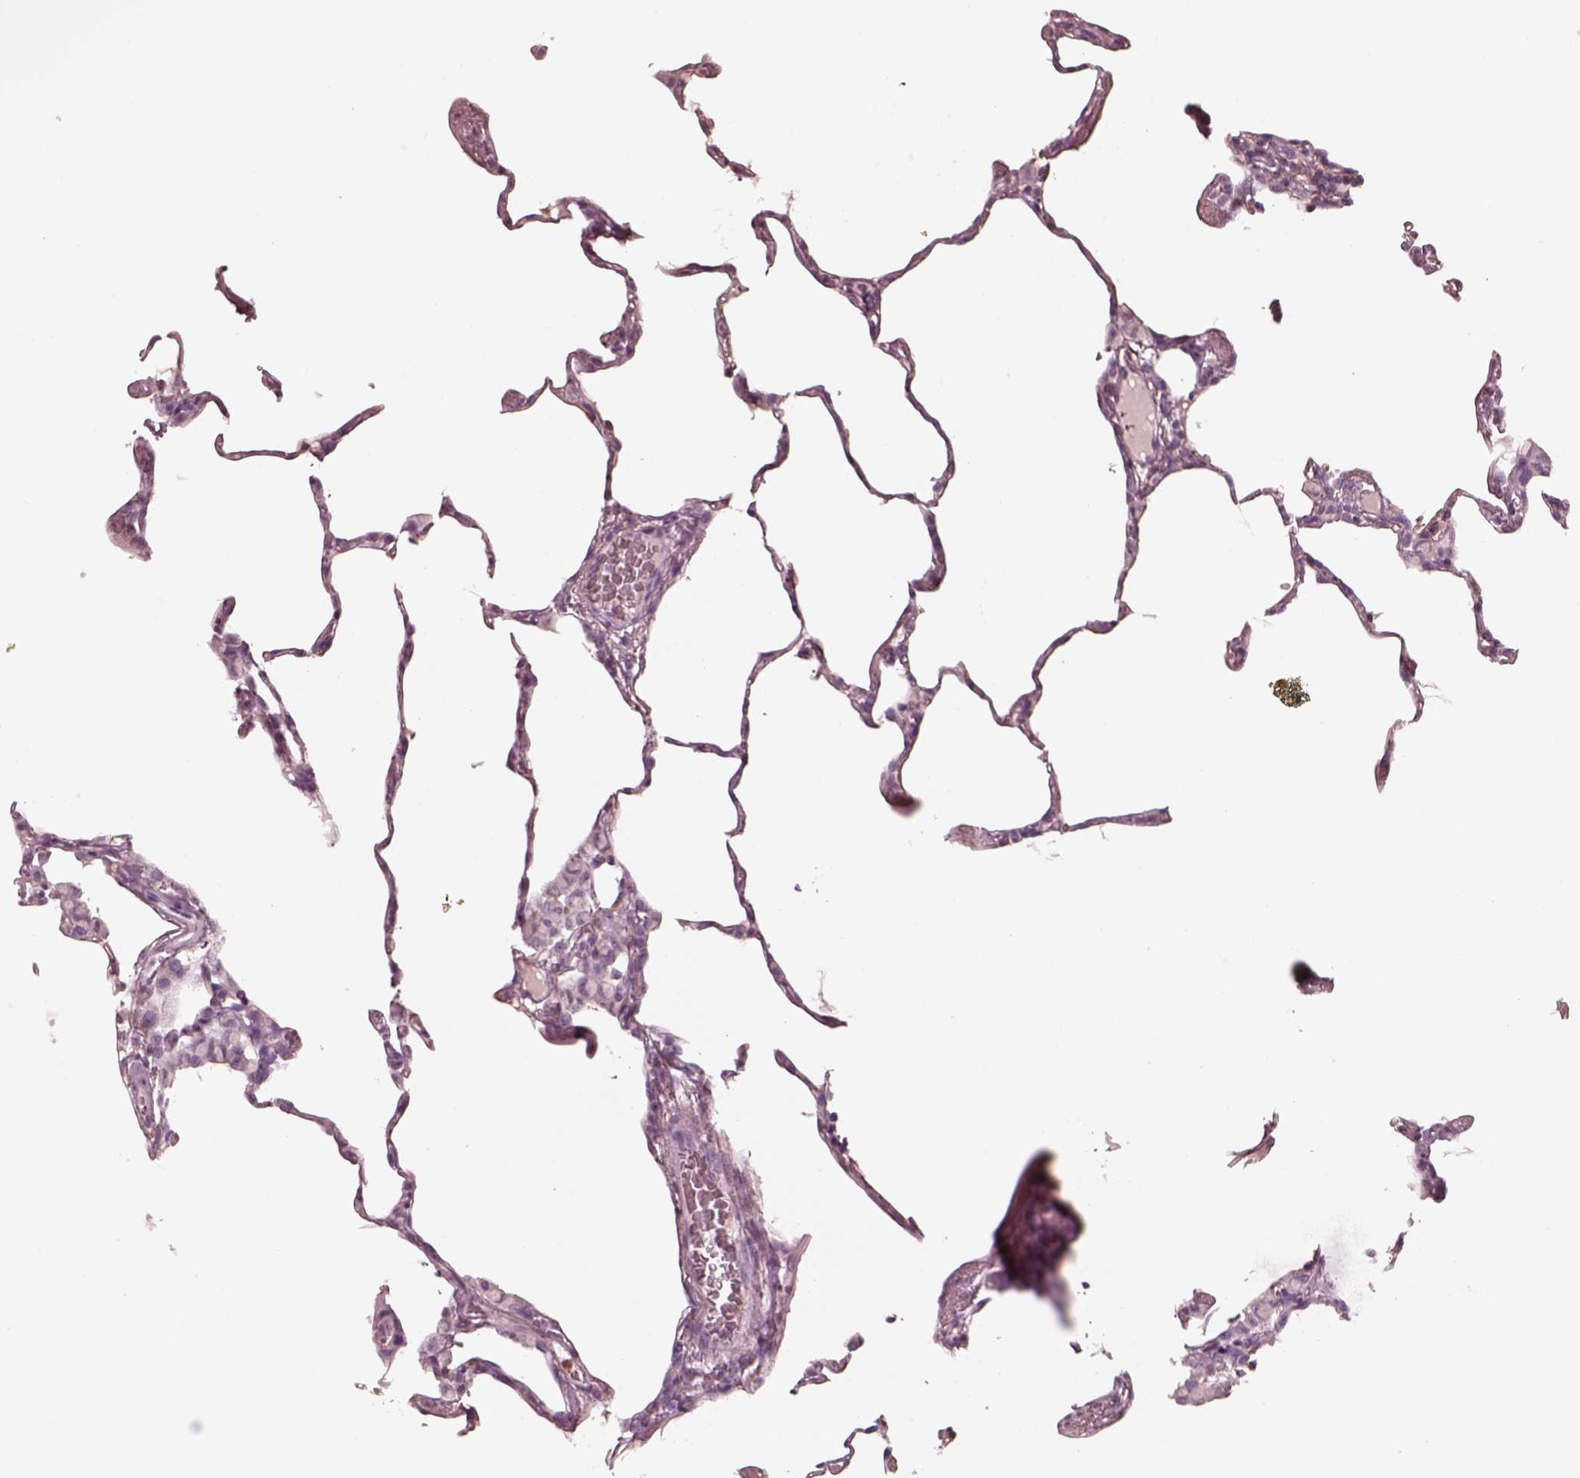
{"staining": {"intensity": "negative", "quantity": "none", "location": "none"}, "tissue": "lung", "cell_type": "Alveolar cells", "image_type": "normal", "snomed": [{"axis": "morphology", "description": "Normal tissue, NOS"}, {"axis": "topography", "description": "Lung"}], "caption": "Alveolar cells are negative for protein expression in benign human lung.", "gene": "GPRIN1", "patient": {"sex": "female", "age": 57}}